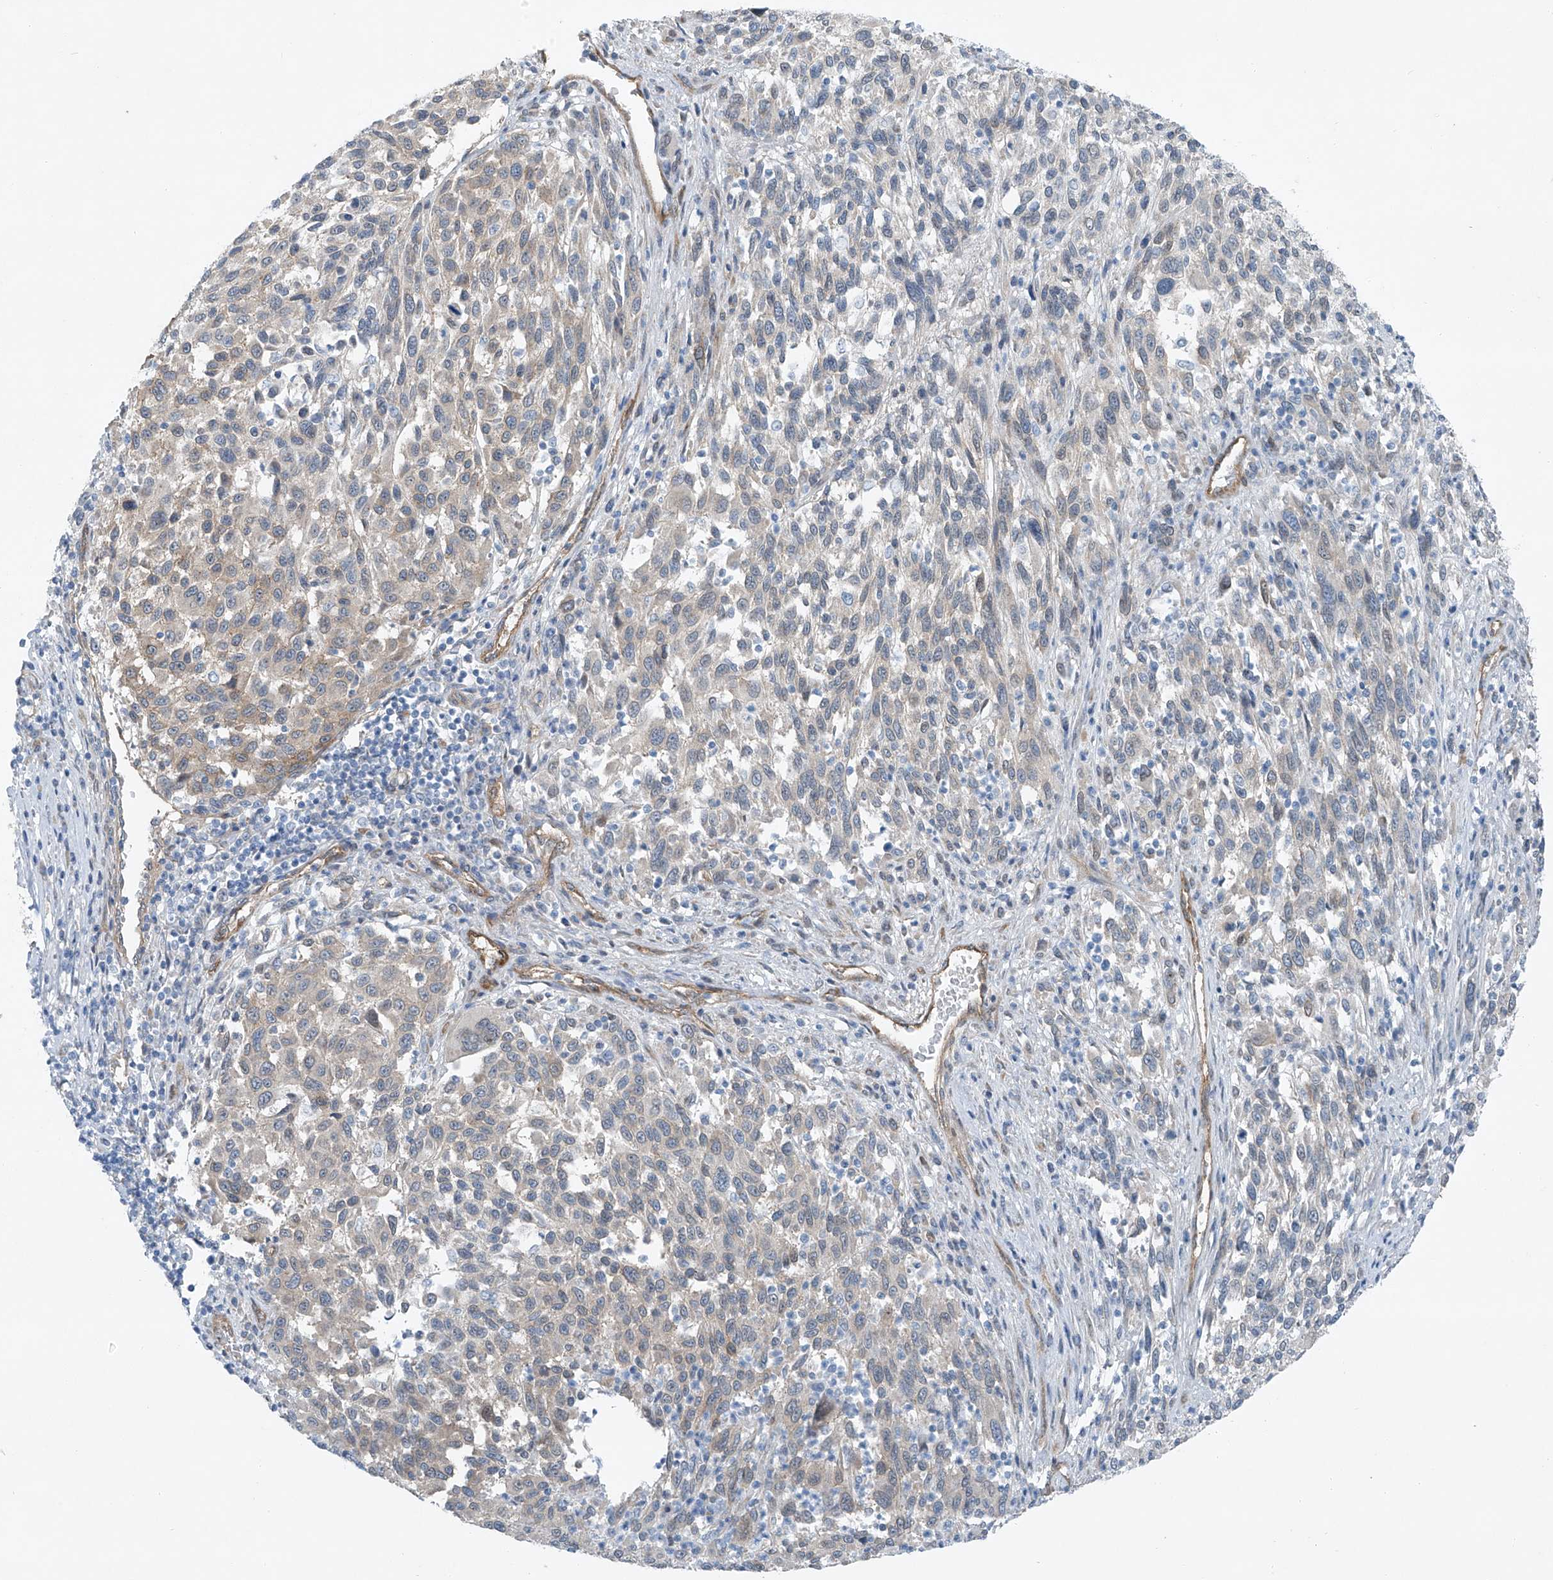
{"staining": {"intensity": "weak", "quantity": "<25%", "location": "cytoplasmic/membranous"}, "tissue": "melanoma", "cell_type": "Tumor cells", "image_type": "cancer", "snomed": [{"axis": "morphology", "description": "Malignant melanoma, Metastatic site"}, {"axis": "topography", "description": "Lymph node"}], "caption": "Melanoma was stained to show a protein in brown. There is no significant positivity in tumor cells. Nuclei are stained in blue.", "gene": "TNS2", "patient": {"sex": "male", "age": 61}}